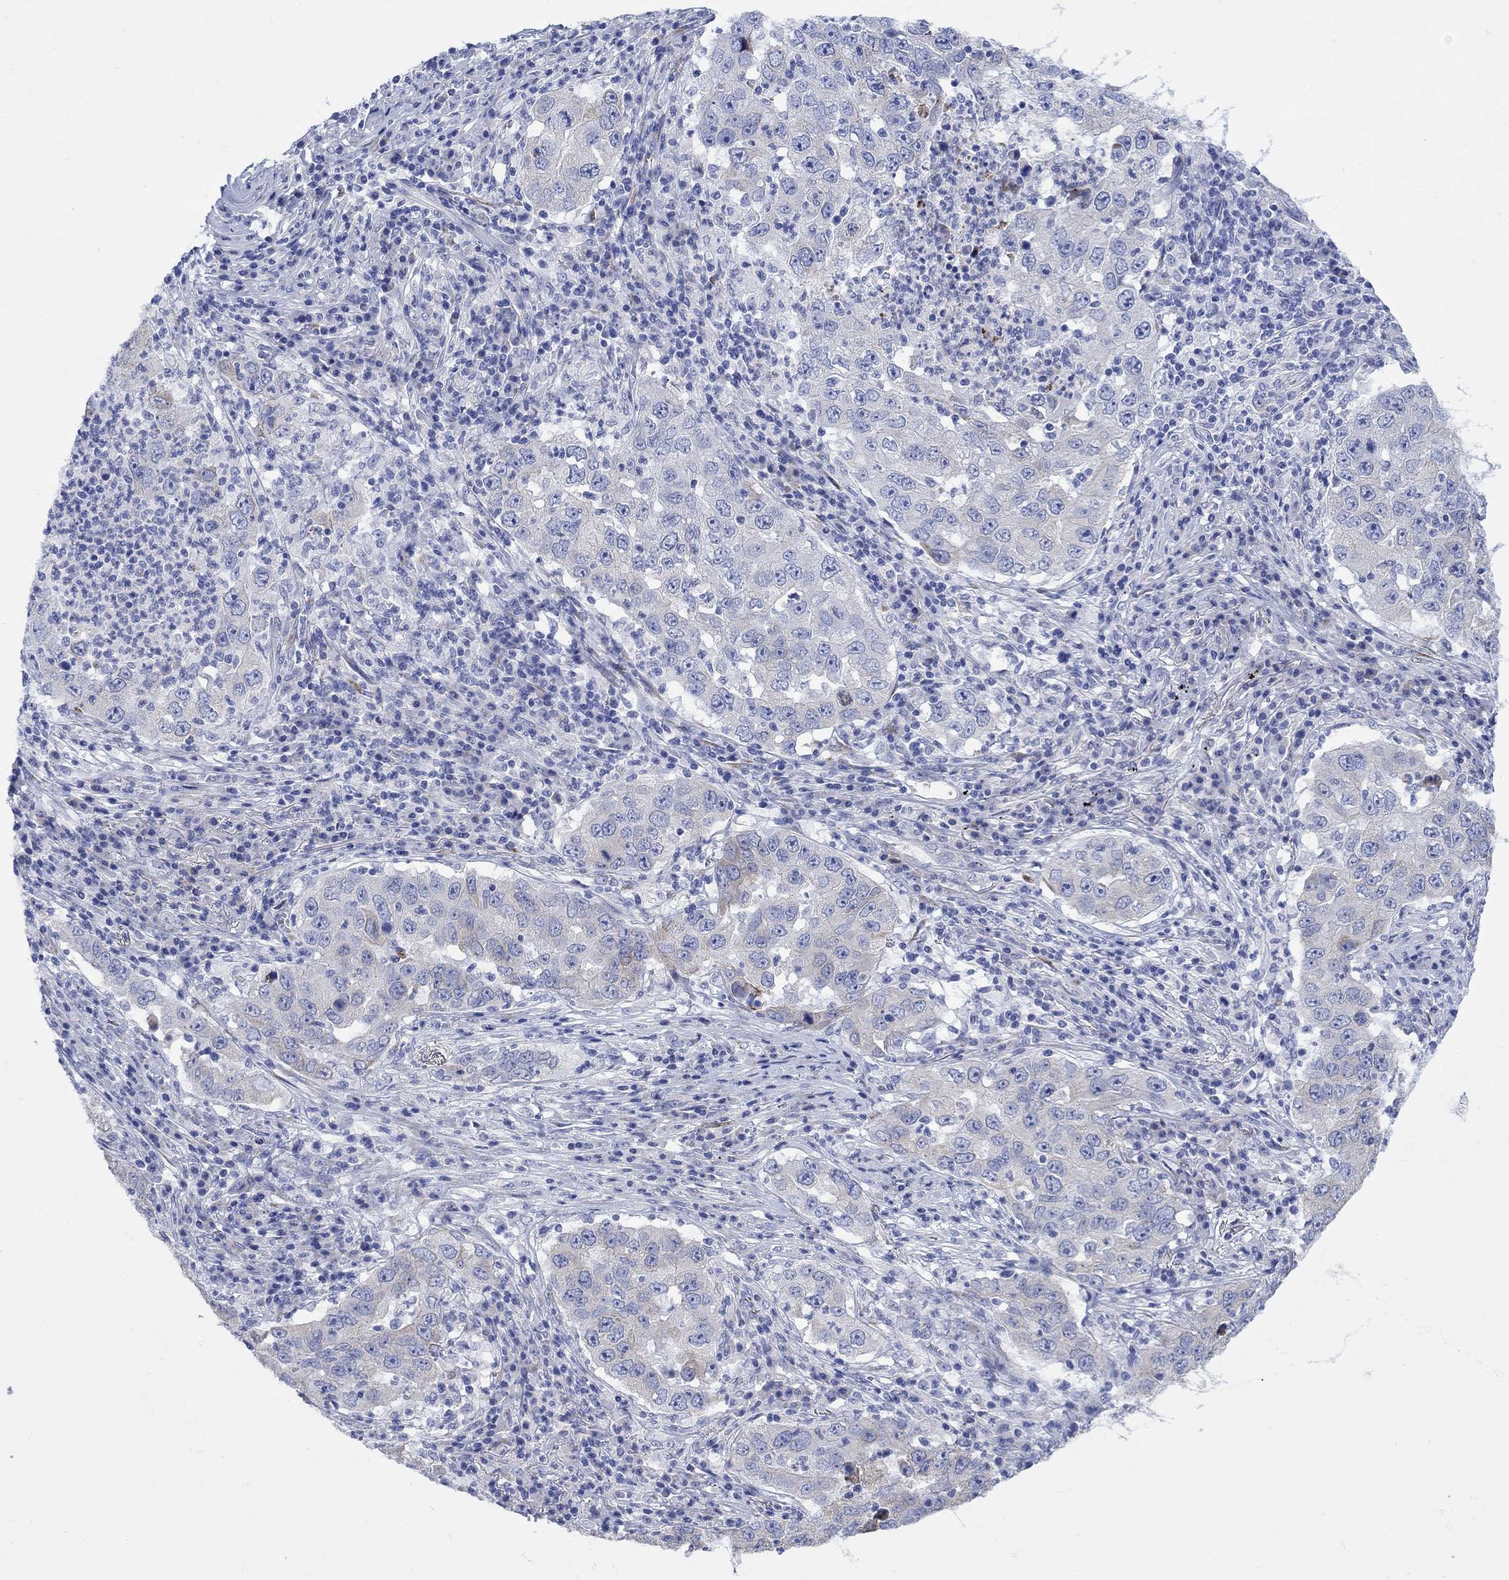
{"staining": {"intensity": "weak", "quantity": "<25%", "location": "cytoplasmic/membranous"}, "tissue": "lung cancer", "cell_type": "Tumor cells", "image_type": "cancer", "snomed": [{"axis": "morphology", "description": "Adenocarcinoma, NOS"}, {"axis": "topography", "description": "Lung"}], "caption": "Immunohistochemistry (IHC) histopathology image of human lung adenocarcinoma stained for a protein (brown), which reveals no staining in tumor cells. Nuclei are stained in blue.", "gene": "MYL1", "patient": {"sex": "male", "age": 73}}